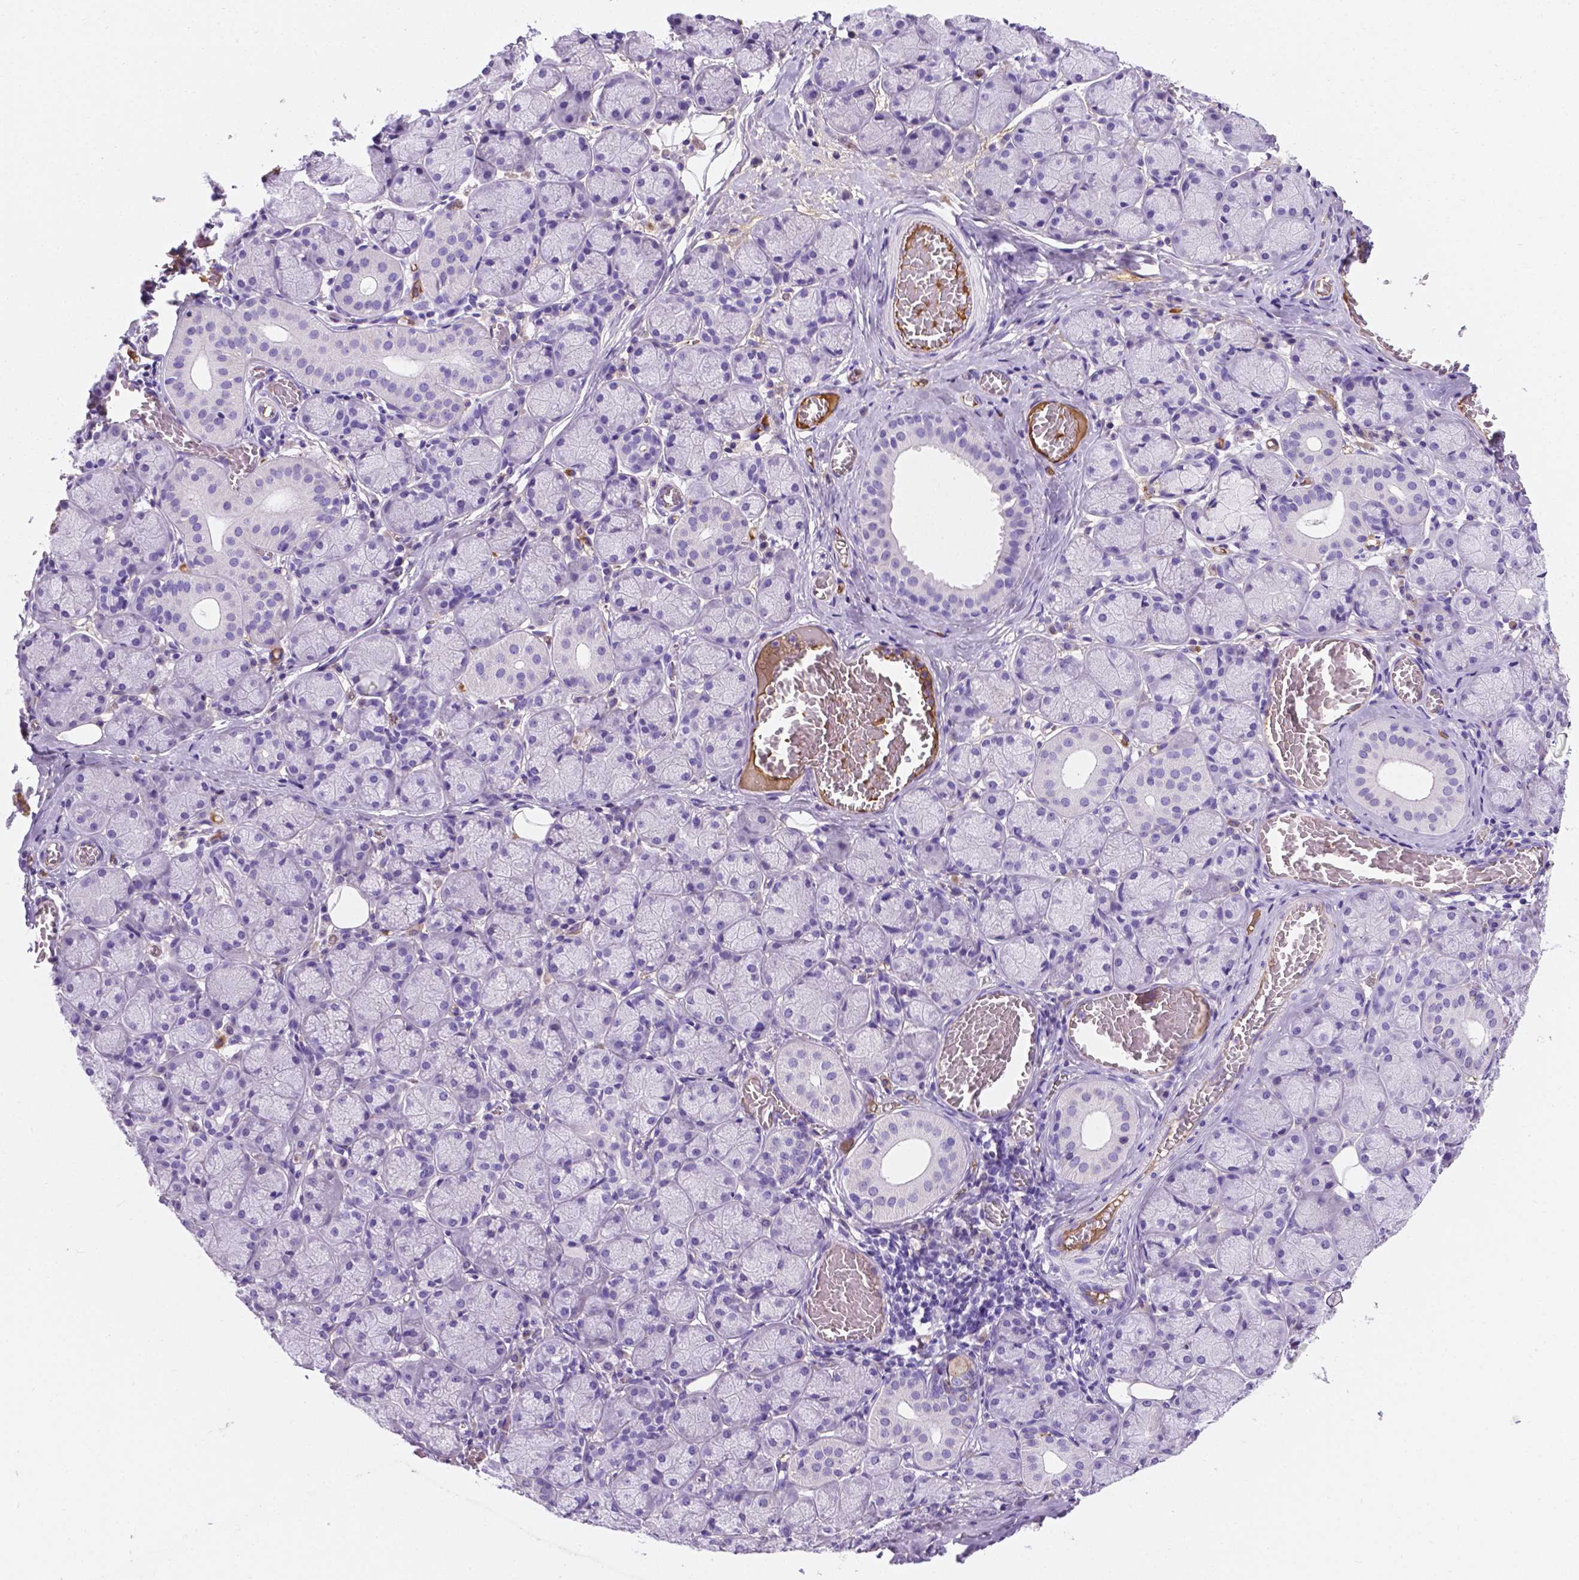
{"staining": {"intensity": "negative", "quantity": "none", "location": "none"}, "tissue": "salivary gland", "cell_type": "Glandular cells", "image_type": "normal", "snomed": [{"axis": "morphology", "description": "Normal tissue, NOS"}, {"axis": "topography", "description": "Salivary gland"}, {"axis": "topography", "description": "Peripheral nerve tissue"}], "caption": "A high-resolution histopathology image shows immunohistochemistry (IHC) staining of normal salivary gland, which demonstrates no significant positivity in glandular cells. (IHC, brightfield microscopy, high magnification).", "gene": "APOE", "patient": {"sex": "female", "age": 24}}